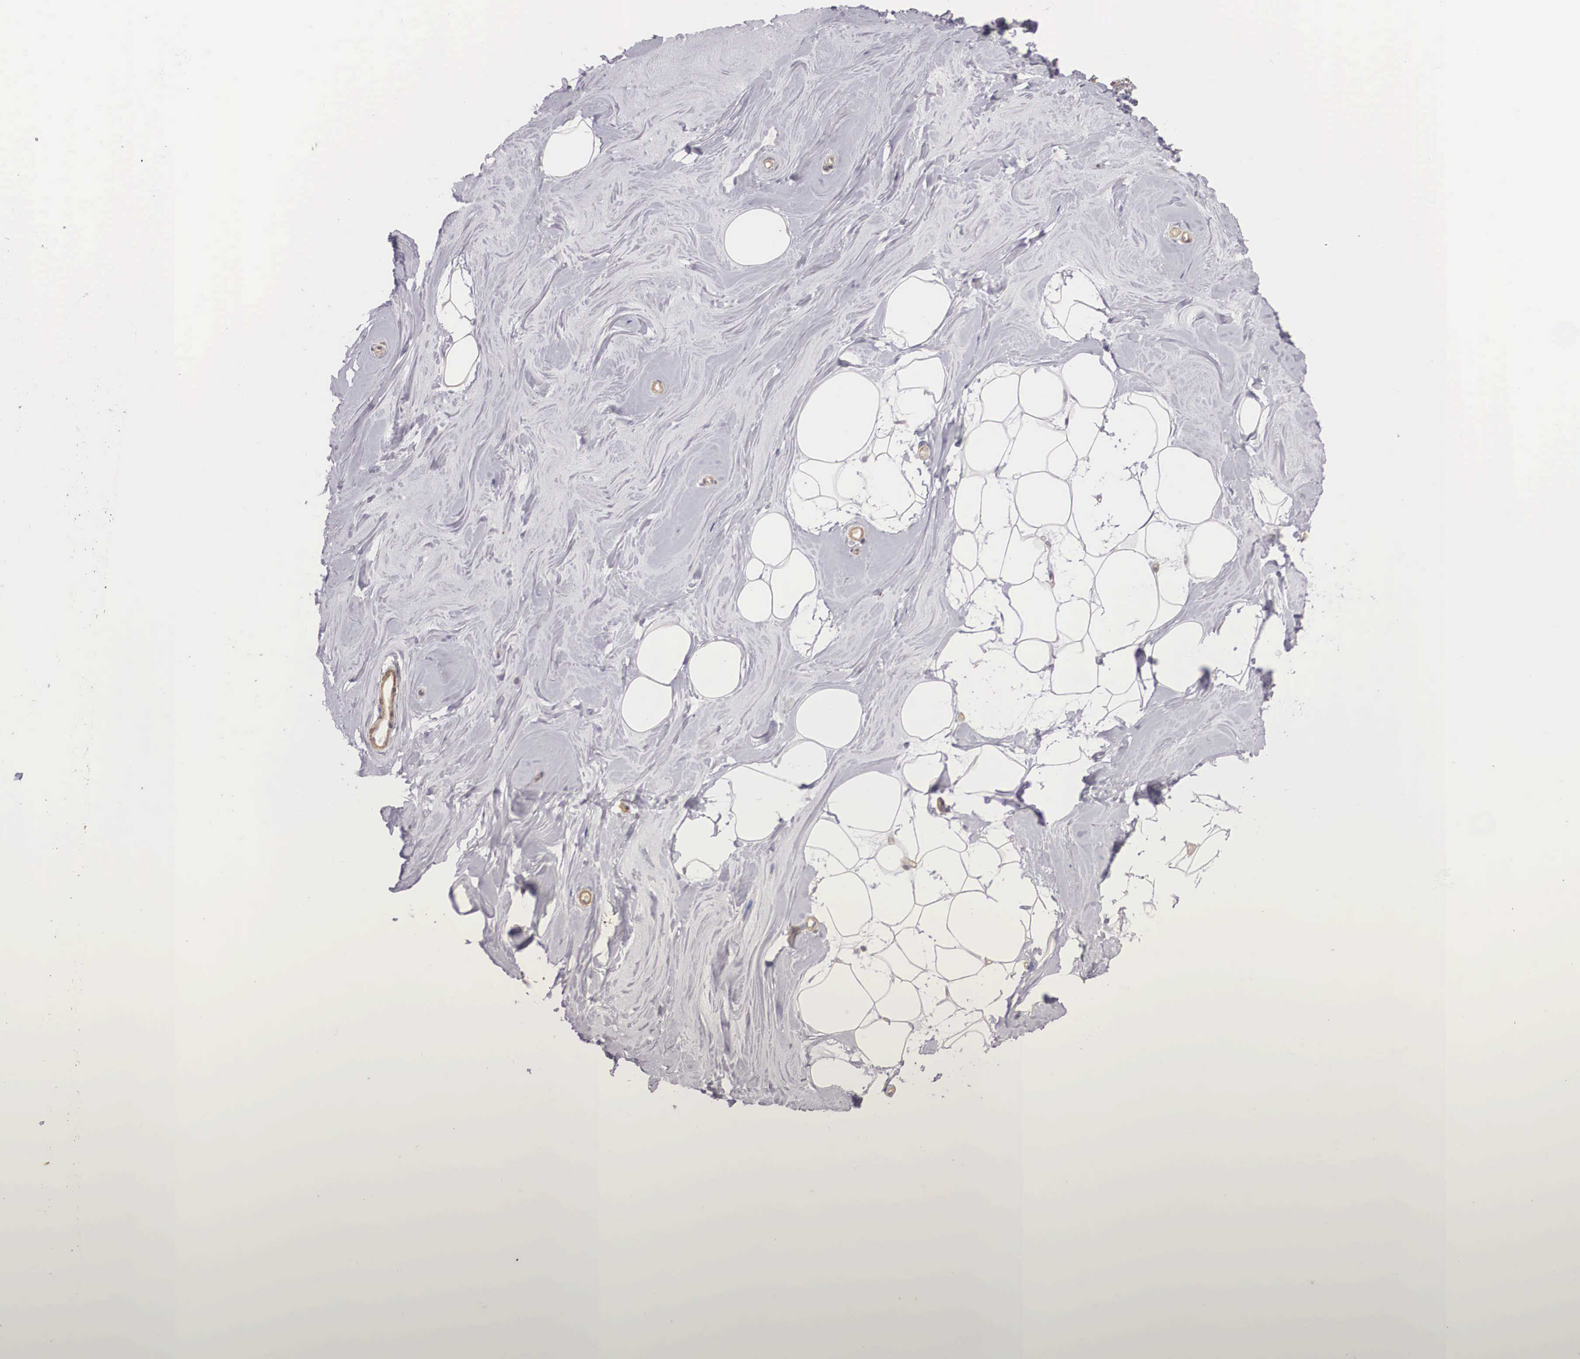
{"staining": {"intensity": "negative", "quantity": "none", "location": "none"}, "tissue": "adipose tissue", "cell_type": "Adipocytes", "image_type": "normal", "snomed": [{"axis": "morphology", "description": "Normal tissue, NOS"}, {"axis": "topography", "description": "Breast"}], "caption": "A histopathology image of adipose tissue stained for a protein shows no brown staining in adipocytes. The staining is performed using DAB brown chromogen with nuclei counter-stained in using hematoxylin.", "gene": "ENOX2", "patient": {"sex": "female", "age": 44}}